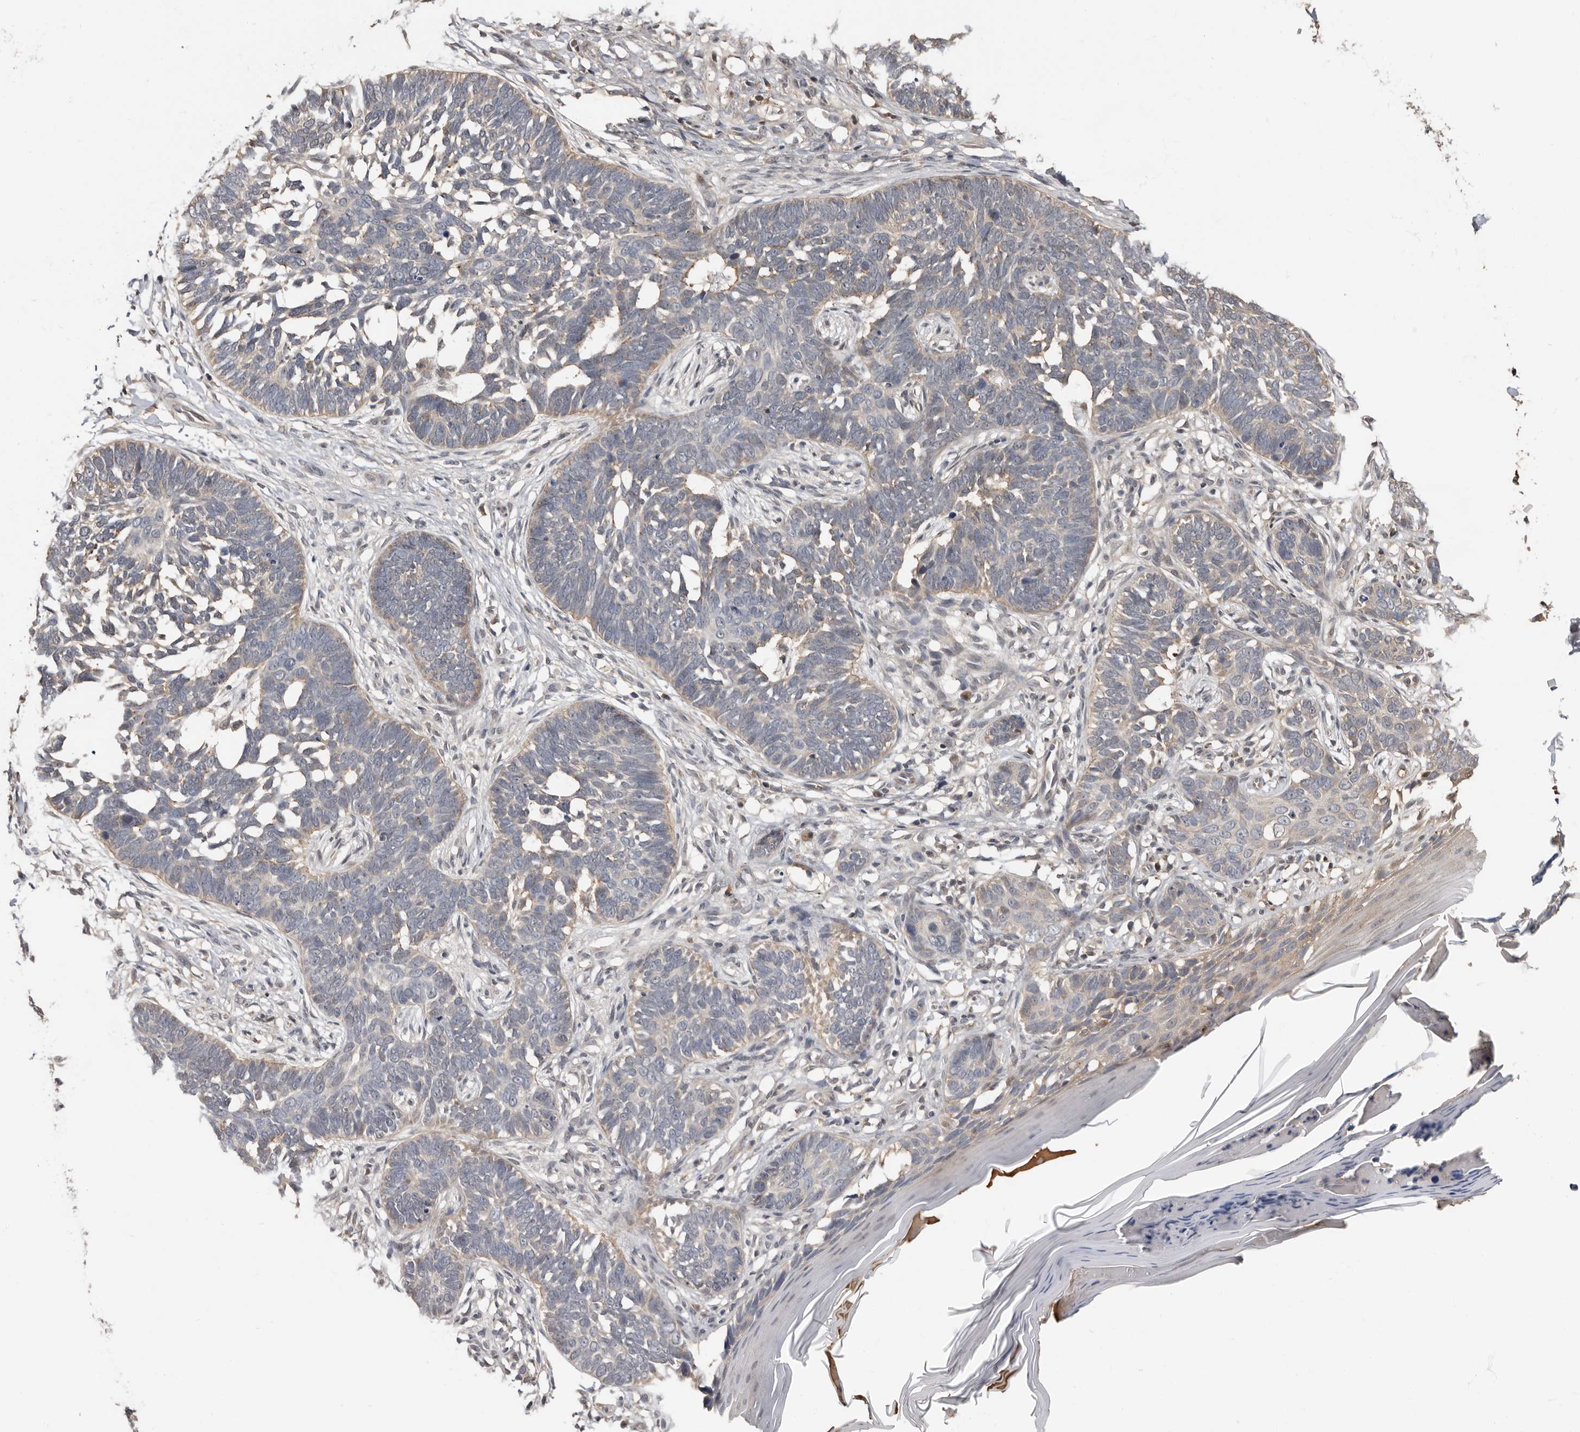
{"staining": {"intensity": "weak", "quantity": "<25%", "location": "cytoplasmic/membranous"}, "tissue": "skin cancer", "cell_type": "Tumor cells", "image_type": "cancer", "snomed": [{"axis": "morphology", "description": "Normal tissue, NOS"}, {"axis": "morphology", "description": "Basal cell carcinoma"}, {"axis": "topography", "description": "Skin"}], "caption": "DAB (3,3'-diaminobenzidine) immunohistochemical staining of human skin basal cell carcinoma demonstrates no significant positivity in tumor cells.", "gene": "LRGUK", "patient": {"sex": "male", "age": 77}}